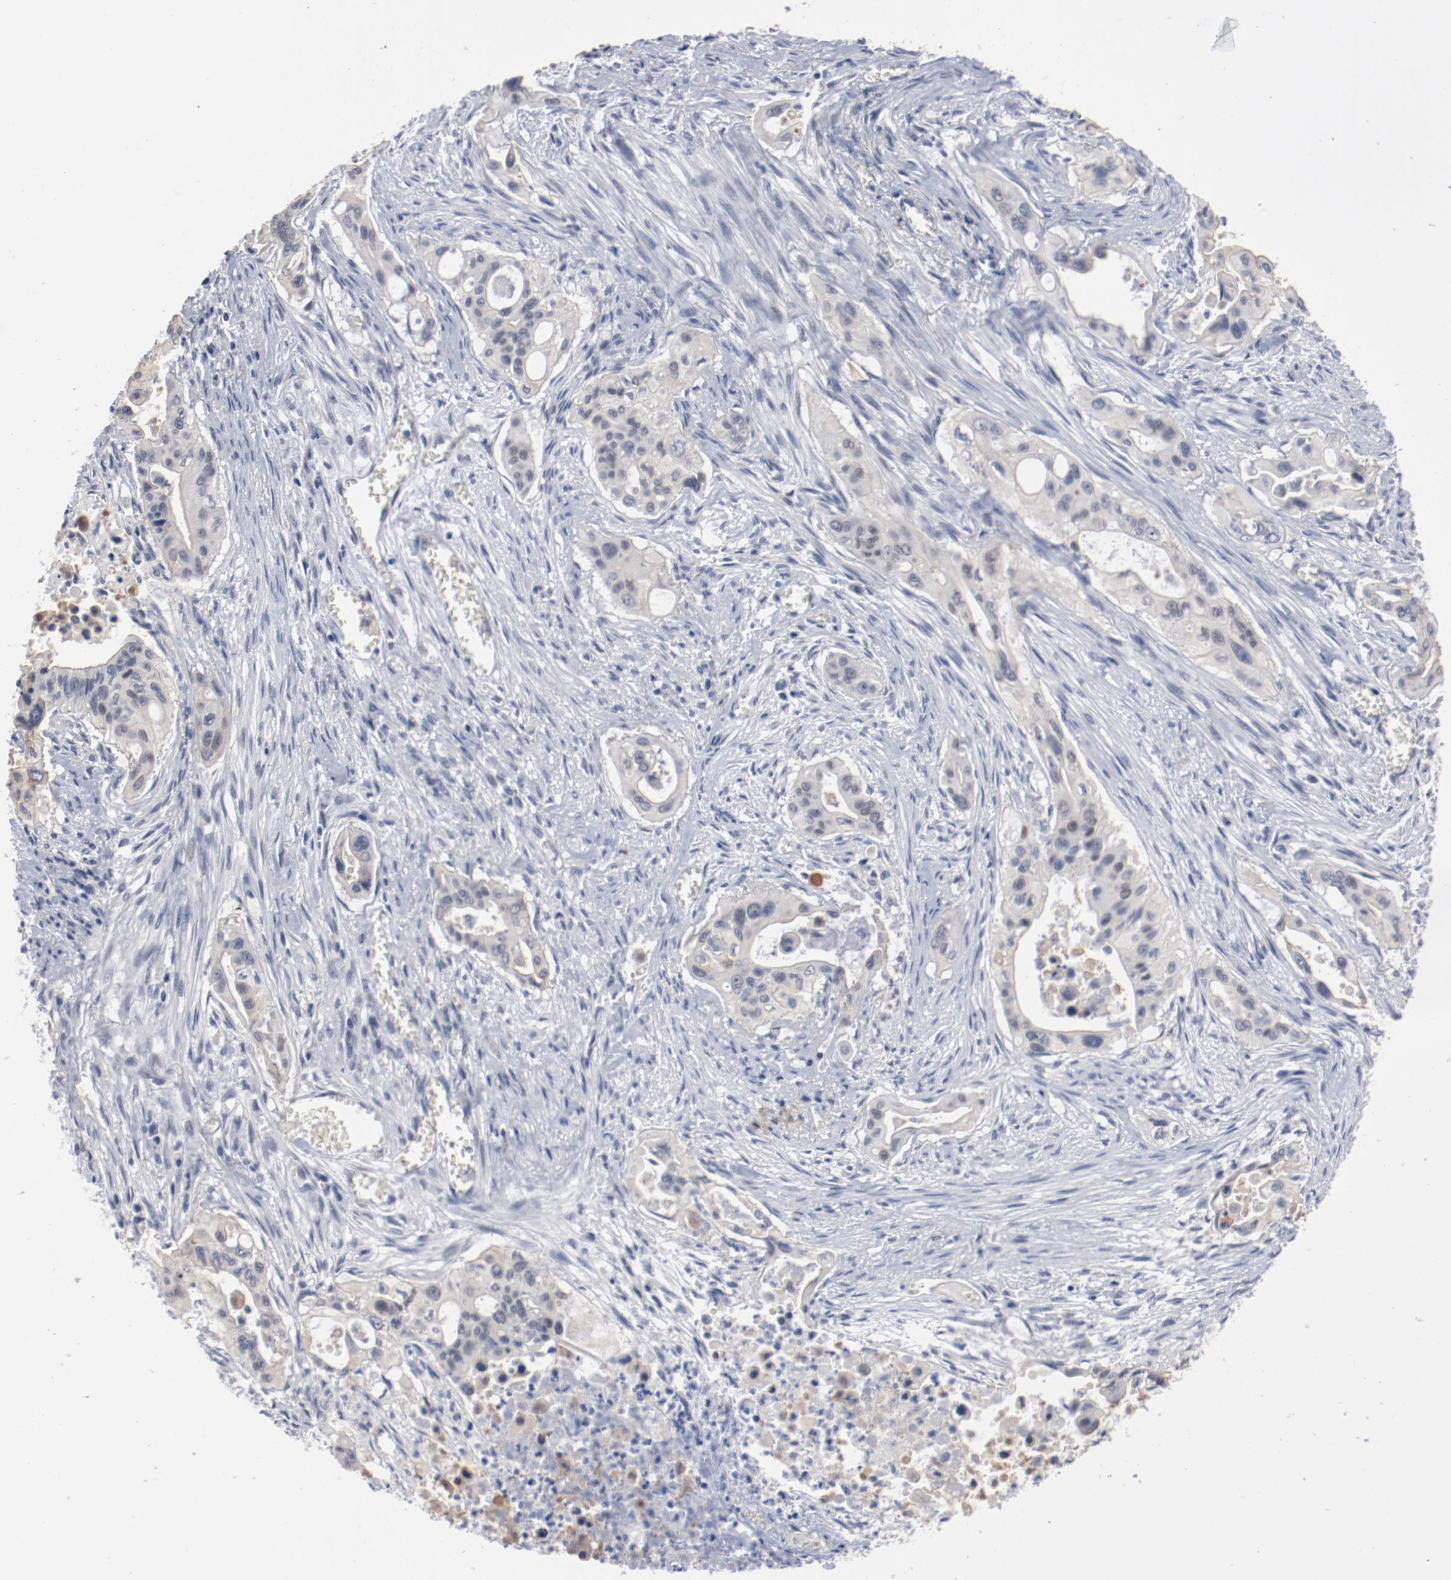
{"staining": {"intensity": "negative", "quantity": "none", "location": "none"}, "tissue": "pancreatic cancer", "cell_type": "Tumor cells", "image_type": "cancer", "snomed": [{"axis": "morphology", "description": "Adenocarcinoma, NOS"}, {"axis": "topography", "description": "Pancreas"}], "caption": "Human pancreatic adenocarcinoma stained for a protein using immunohistochemistry (IHC) exhibits no staining in tumor cells.", "gene": "ANKLE2", "patient": {"sex": "male", "age": 77}}